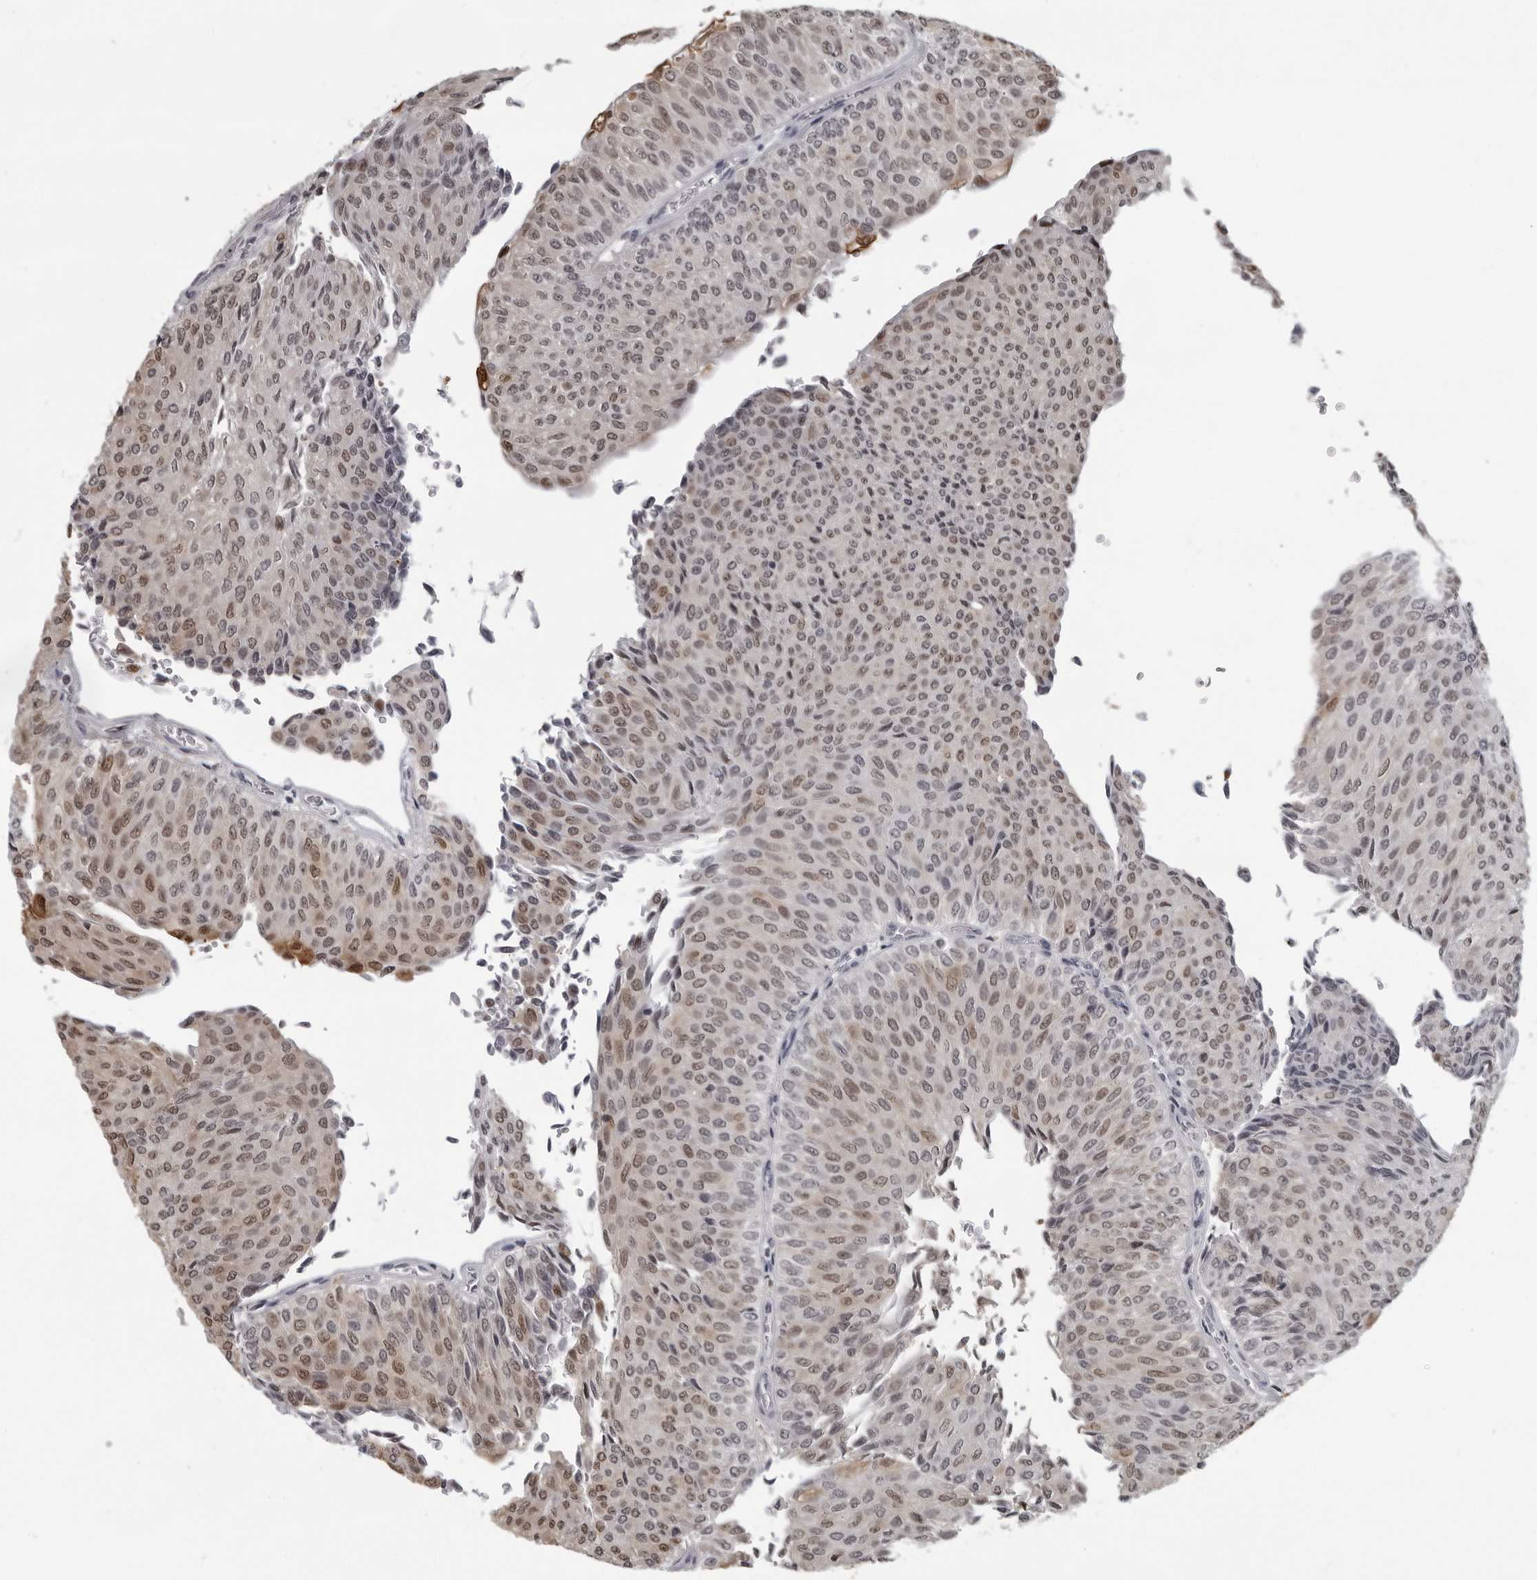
{"staining": {"intensity": "weak", "quantity": "25%-75%", "location": "nuclear"}, "tissue": "urothelial cancer", "cell_type": "Tumor cells", "image_type": "cancer", "snomed": [{"axis": "morphology", "description": "Urothelial carcinoma, Low grade"}, {"axis": "topography", "description": "Urinary bladder"}], "caption": "IHC of urothelial cancer exhibits low levels of weak nuclear staining in approximately 25%-75% of tumor cells. The staining was performed using DAB (3,3'-diaminobenzidine), with brown indicating positive protein expression. Nuclei are stained blue with hematoxylin.", "gene": "LZIC", "patient": {"sex": "male", "age": 78}}